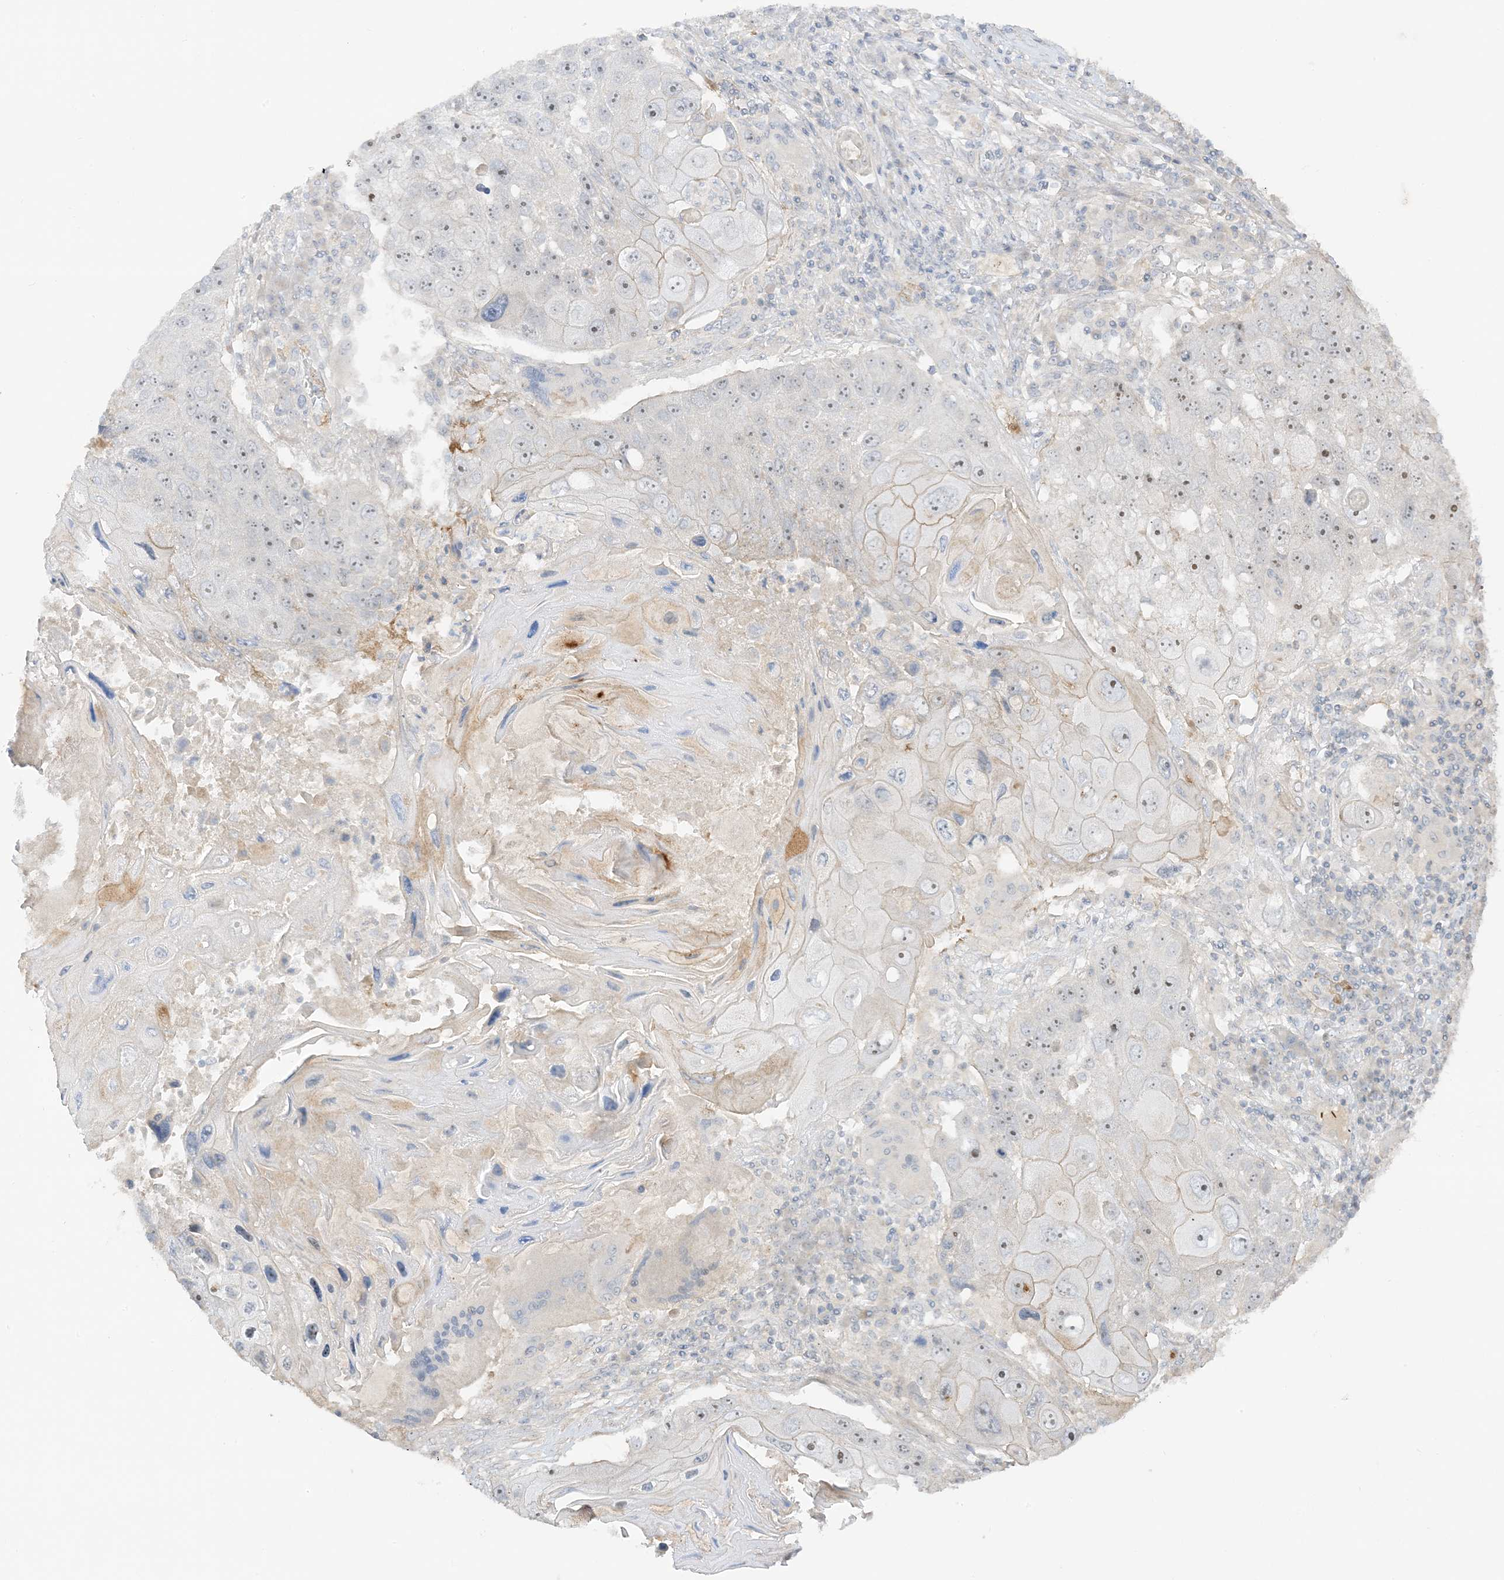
{"staining": {"intensity": "moderate", "quantity": "25%-75%", "location": "nuclear"}, "tissue": "lung cancer", "cell_type": "Tumor cells", "image_type": "cancer", "snomed": [{"axis": "morphology", "description": "Squamous cell carcinoma, NOS"}, {"axis": "topography", "description": "Lung"}], "caption": "Immunohistochemistry of human squamous cell carcinoma (lung) demonstrates medium levels of moderate nuclear staining in approximately 25%-75% of tumor cells.", "gene": "ETAA1", "patient": {"sex": "male", "age": 61}}